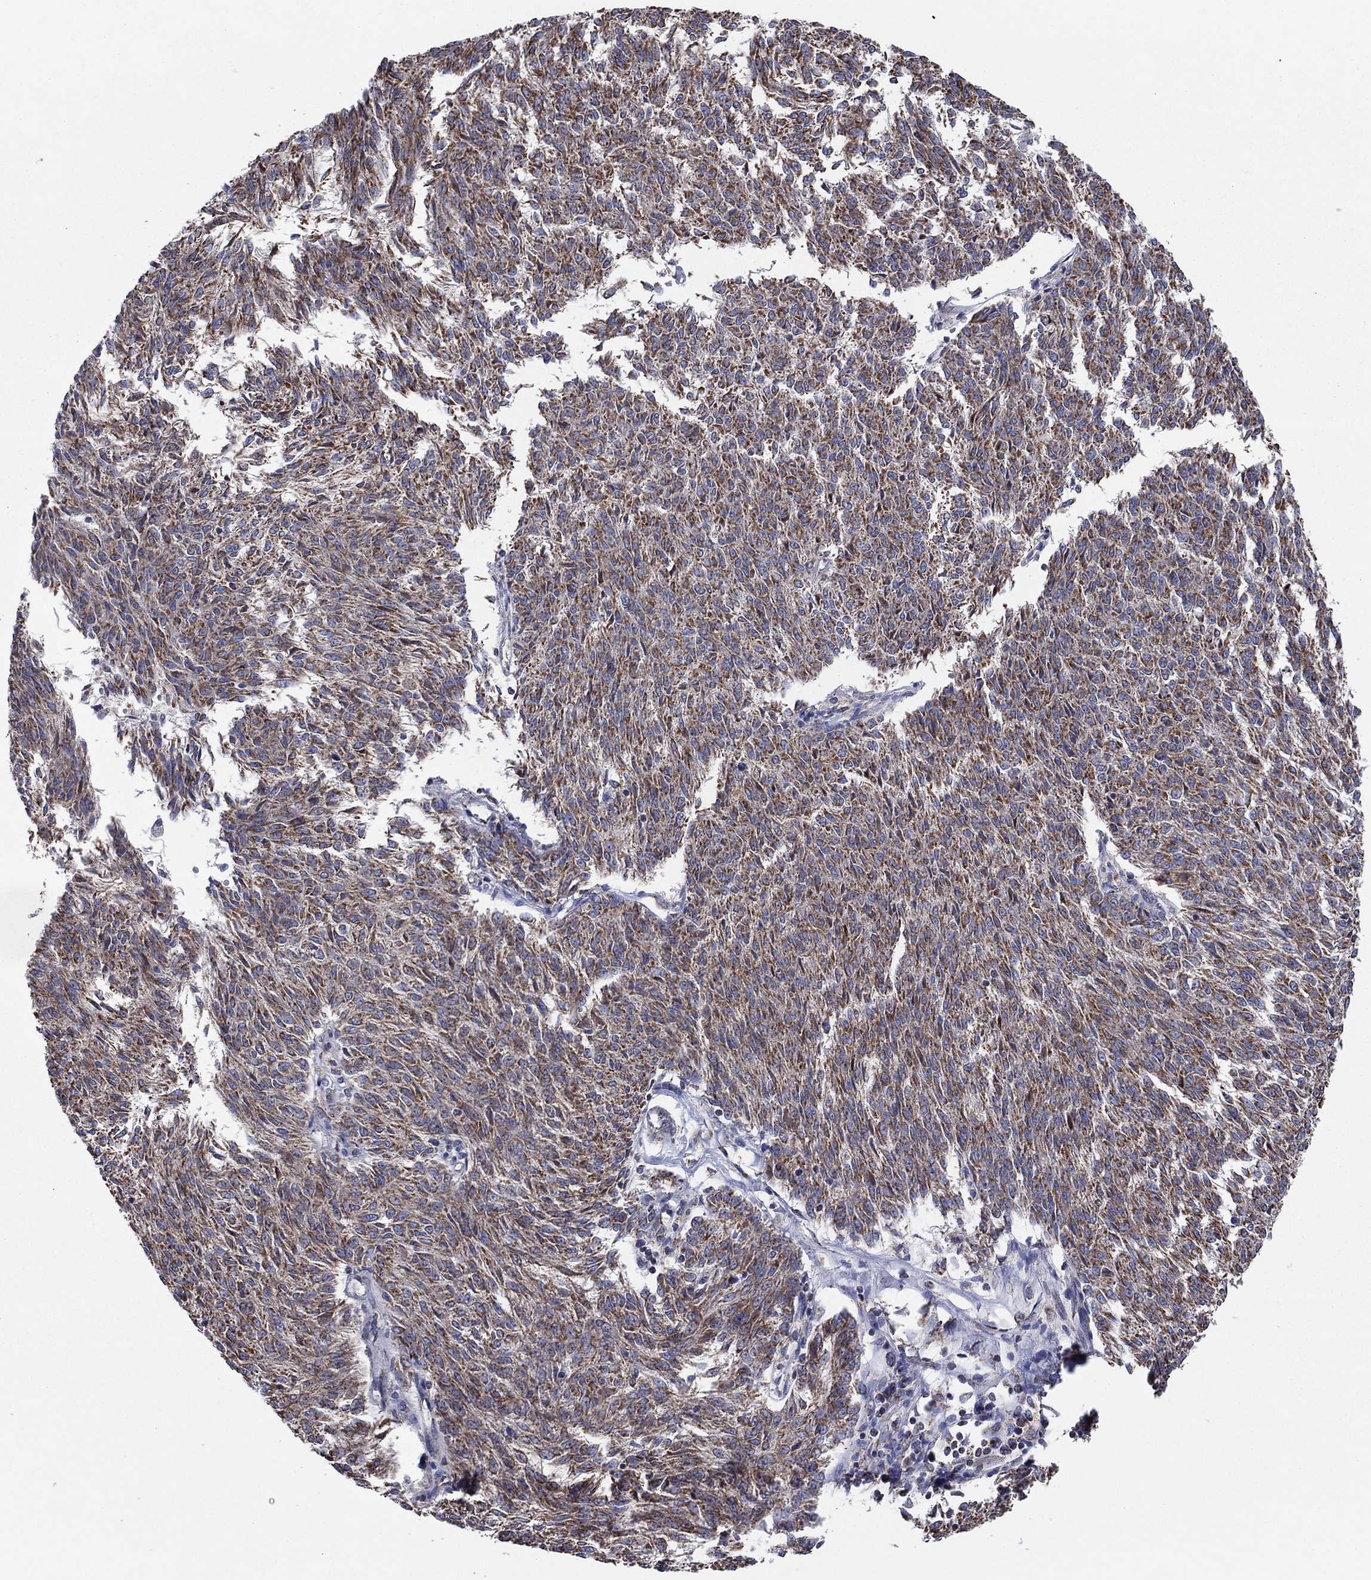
{"staining": {"intensity": "strong", "quantity": "25%-75%", "location": "cytoplasmic/membranous"}, "tissue": "melanoma", "cell_type": "Tumor cells", "image_type": "cancer", "snomed": [{"axis": "morphology", "description": "Malignant melanoma, NOS"}, {"axis": "topography", "description": "Skin"}], "caption": "Immunohistochemistry staining of malignant melanoma, which displays high levels of strong cytoplasmic/membranous staining in approximately 25%-75% of tumor cells indicating strong cytoplasmic/membranous protein positivity. The staining was performed using DAB (3,3'-diaminobenzidine) (brown) for protein detection and nuclei were counterstained in hematoxylin (blue).", "gene": "C9orf85", "patient": {"sex": "female", "age": 72}}